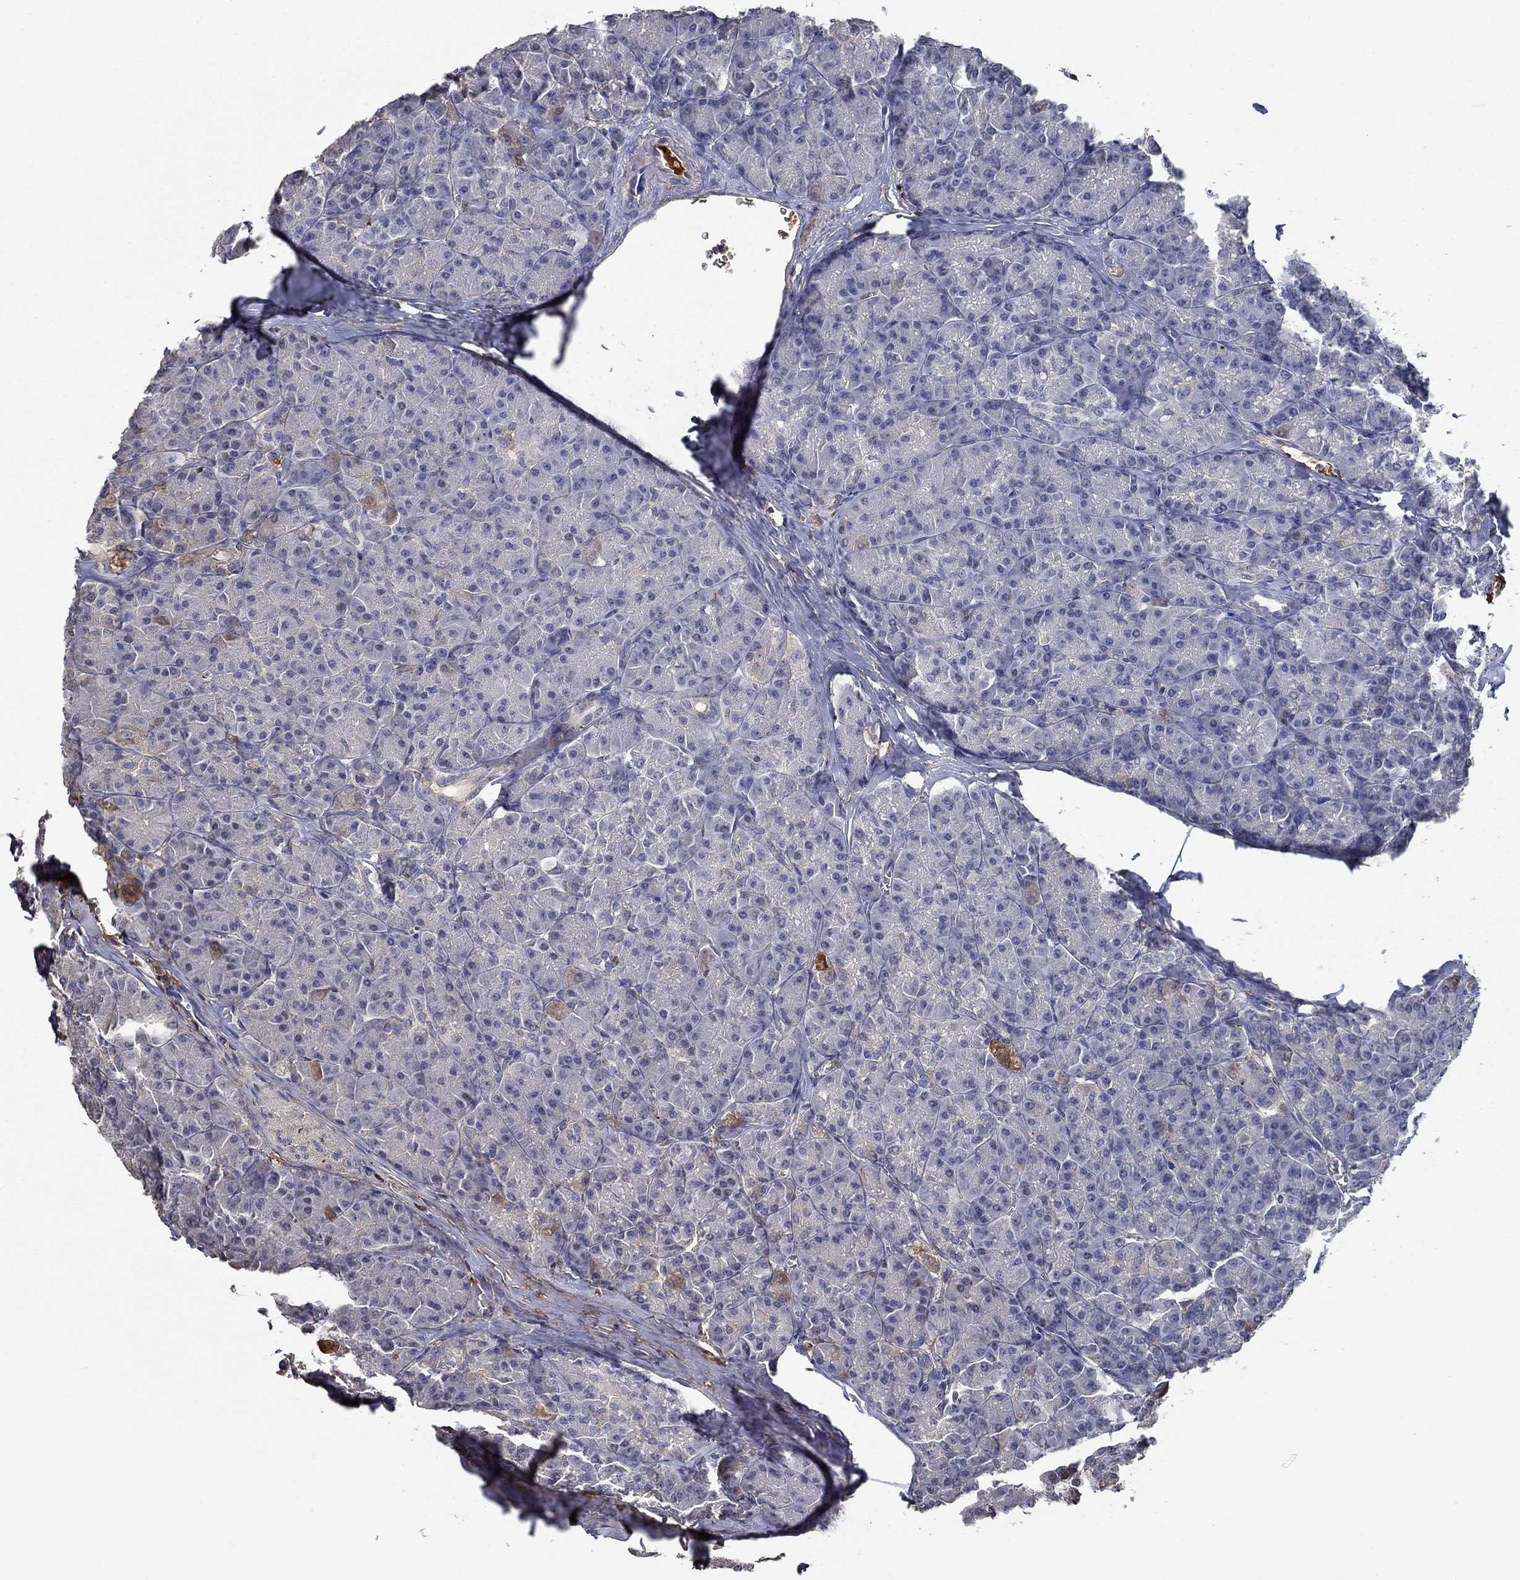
{"staining": {"intensity": "negative", "quantity": "none", "location": "none"}, "tissue": "pancreas", "cell_type": "Exocrine glandular cells", "image_type": "normal", "snomed": [{"axis": "morphology", "description": "Normal tissue, NOS"}, {"axis": "topography", "description": "Pancreas"}], "caption": "IHC of unremarkable pancreas demonstrates no staining in exocrine glandular cells.", "gene": "IL10", "patient": {"sex": "male", "age": 57}}